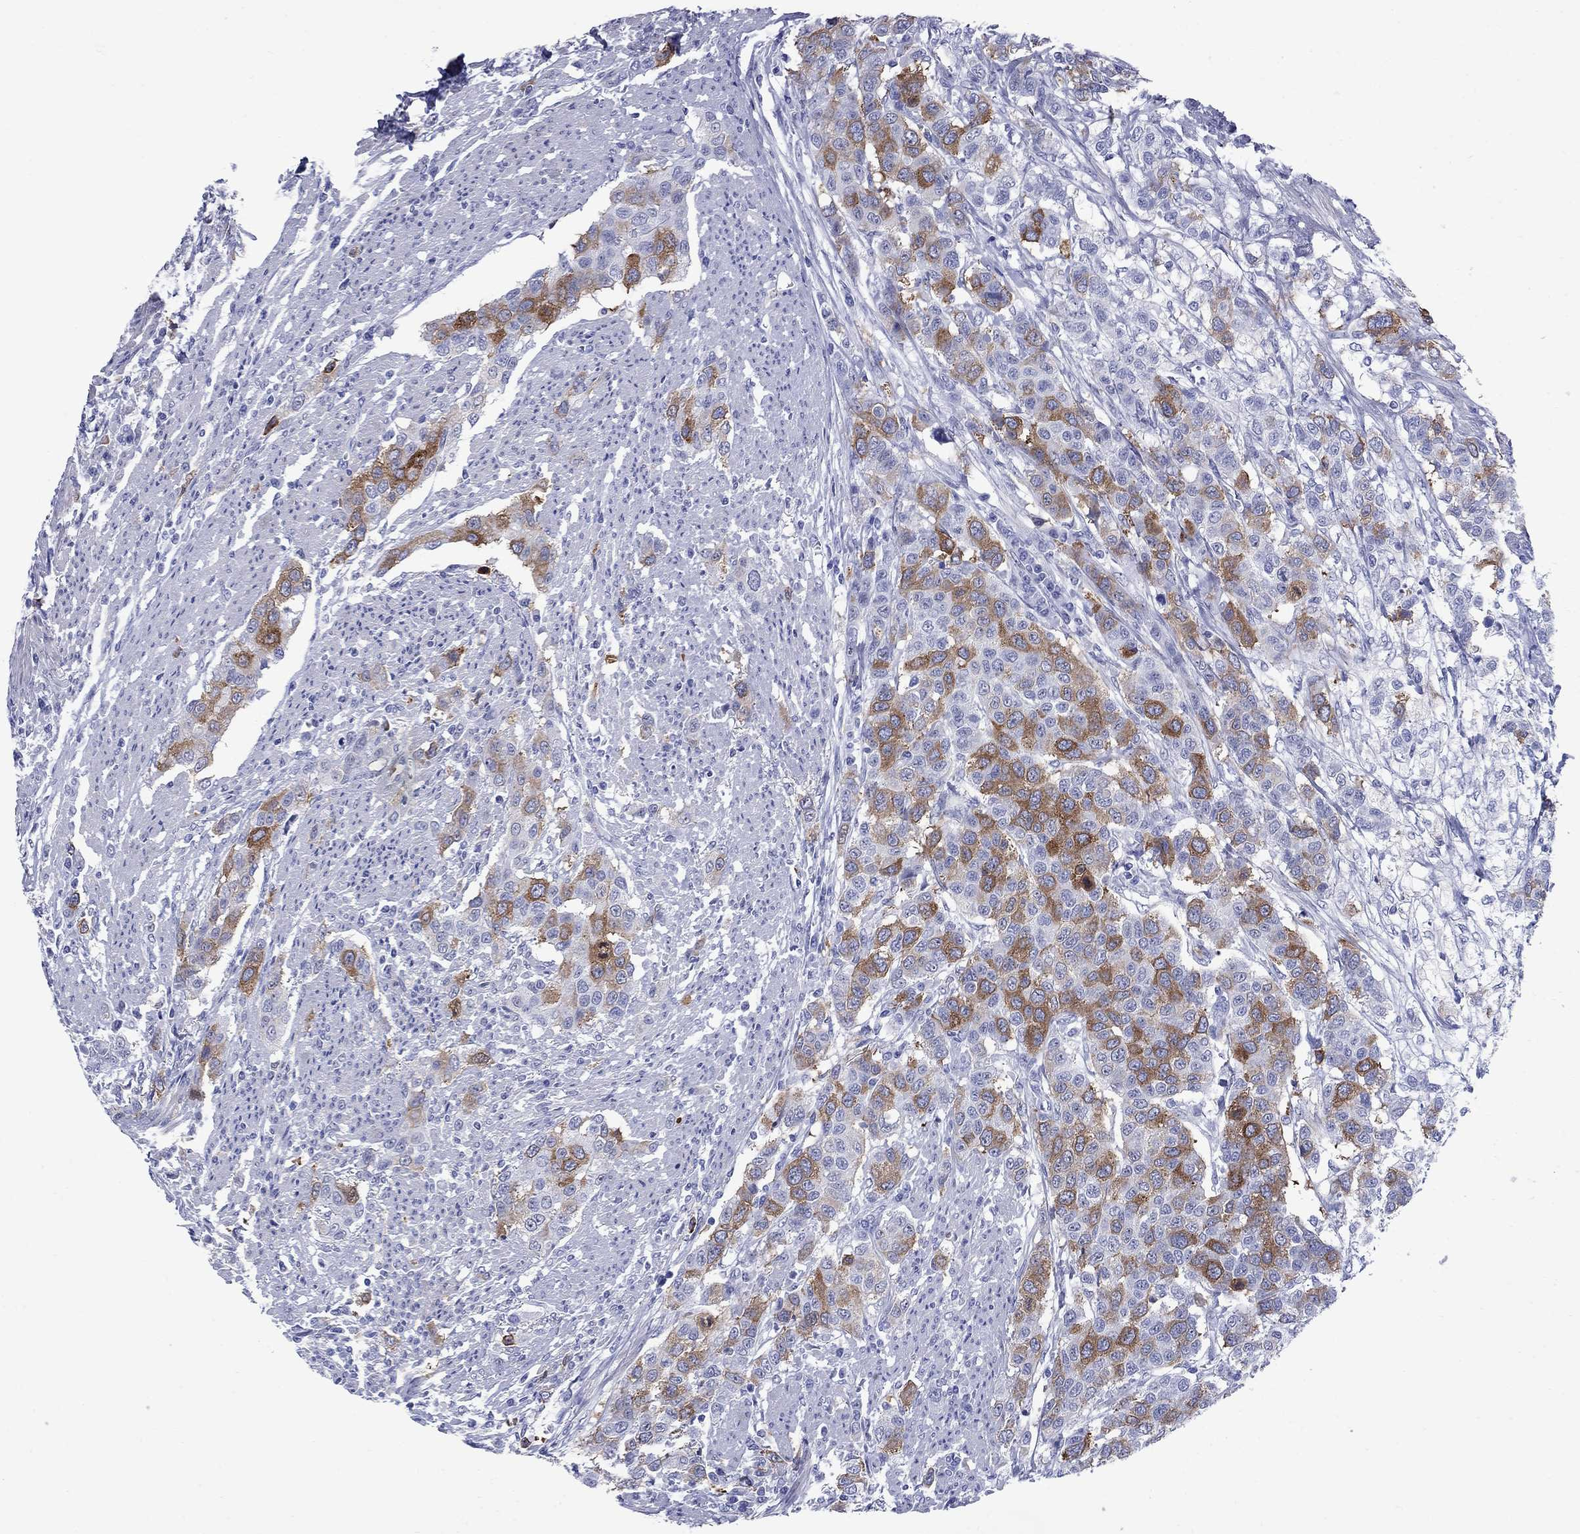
{"staining": {"intensity": "strong", "quantity": "25%-75%", "location": "cytoplasmic/membranous"}, "tissue": "urothelial cancer", "cell_type": "Tumor cells", "image_type": "cancer", "snomed": [{"axis": "morphology", "description": "Urothelial carcinoma, High grade"}, {"axis": "topography", "description": "Urinary bladder"}], "caption": "Protein staining of high-grade urothelial carcinoma tissue shows strong cytoplasmic/membranous expression in approximately 25%-75% of tumor cells.", "gene": "TACC3", "patient": {"sex": "female", "age": 58}}